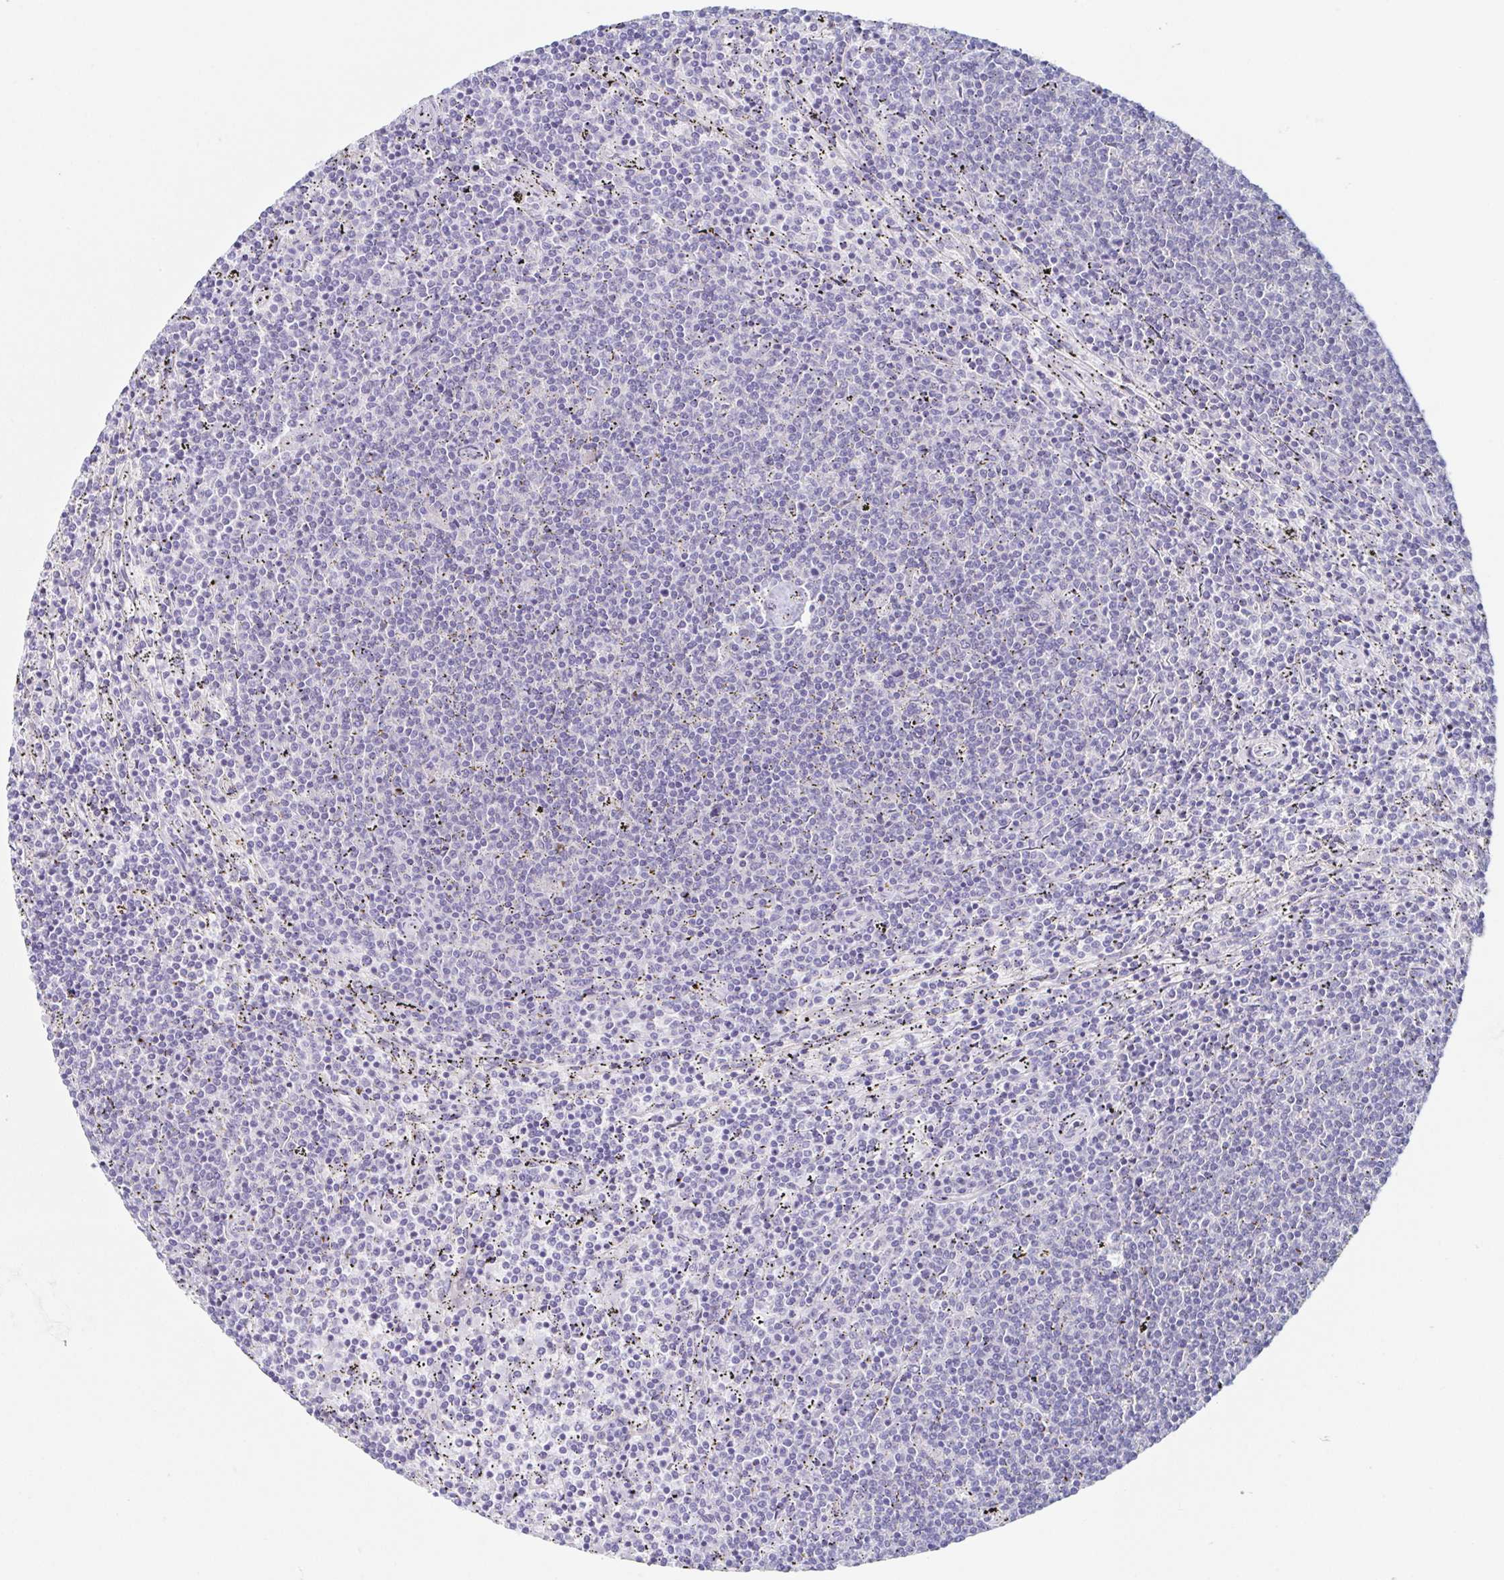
{"staining": {"intensity": "negative", "quantity": "none", "location": "none"}, "tissue": "lymphoma", "cell_type": "Tumor cells", "image_type": "cancer", "snomed": [{"axis": "morphology", "description": "Malignant lymphoma, non-Hodgkin's type, Low grade"}, {"axis": "topography", "description": "Spleen"}], "caption": "An immunohistochemistry micrograph of lymphoma is shown. There is no staining in tumor cells of lymphoma.", "gene": "HTR2A", "patient": {"sex": "female", "age": 50}}